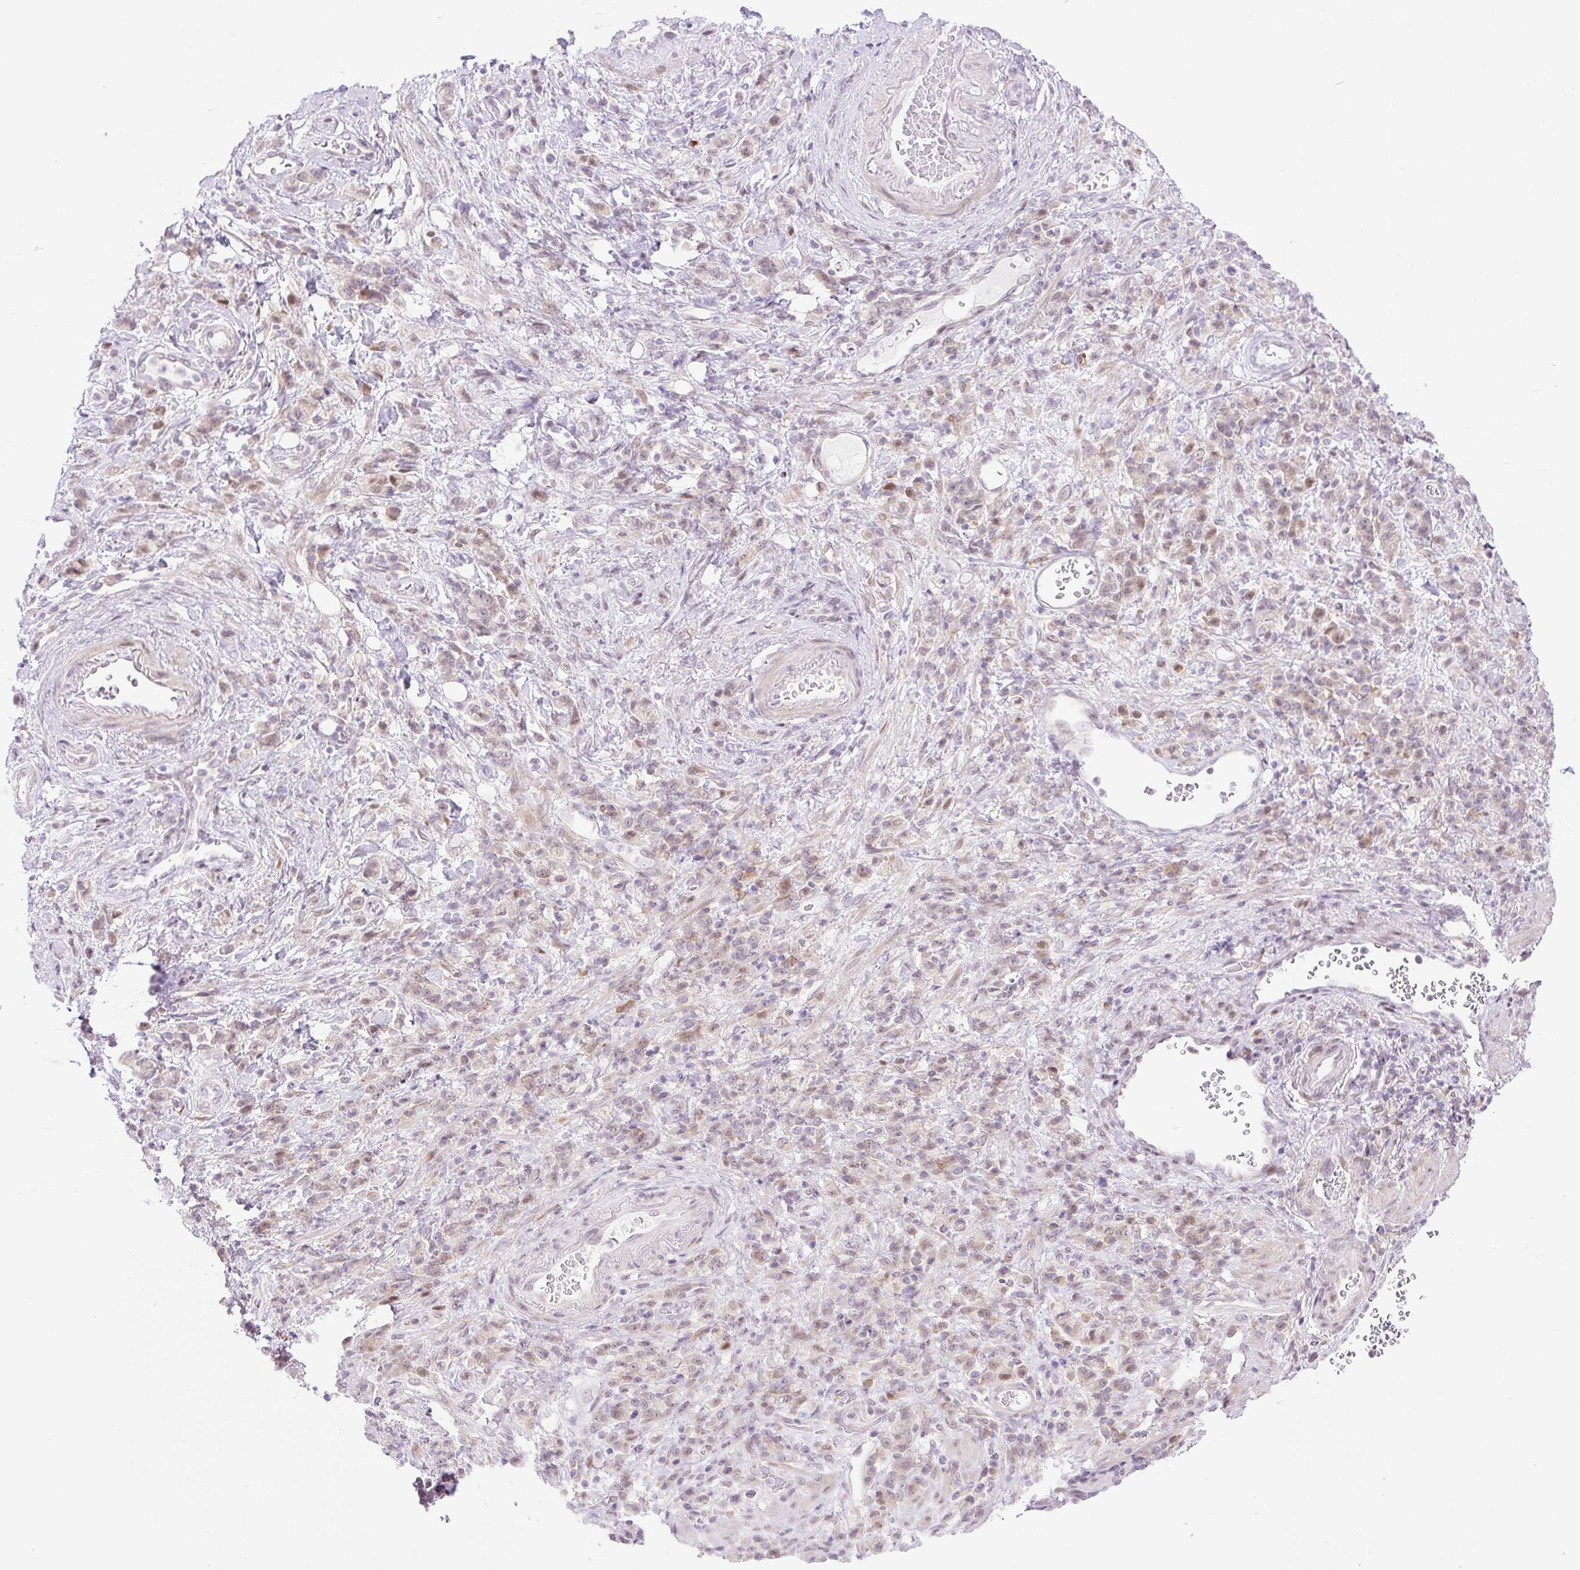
{"staining": {"intensity": "moderate", "quantity": "25%-75%", "location": "nuclear"}, "tissue": "stomach cancer", "cell_type": "Tumor cells", "image_type": "cancer", "snomed": [{"axis": "morphology", "description": "Adenocarcinoma, NOS"}, {"axis": "topography", "description": "Stomach"}], "caption": "Brown immunohistochemical staining in stomach adenocarcinoma displays moderate nuclear staining in about 25%-75% of tumor cells.", "gene": "ZFP41", "patient": {"sex": "male", "age": 77}}